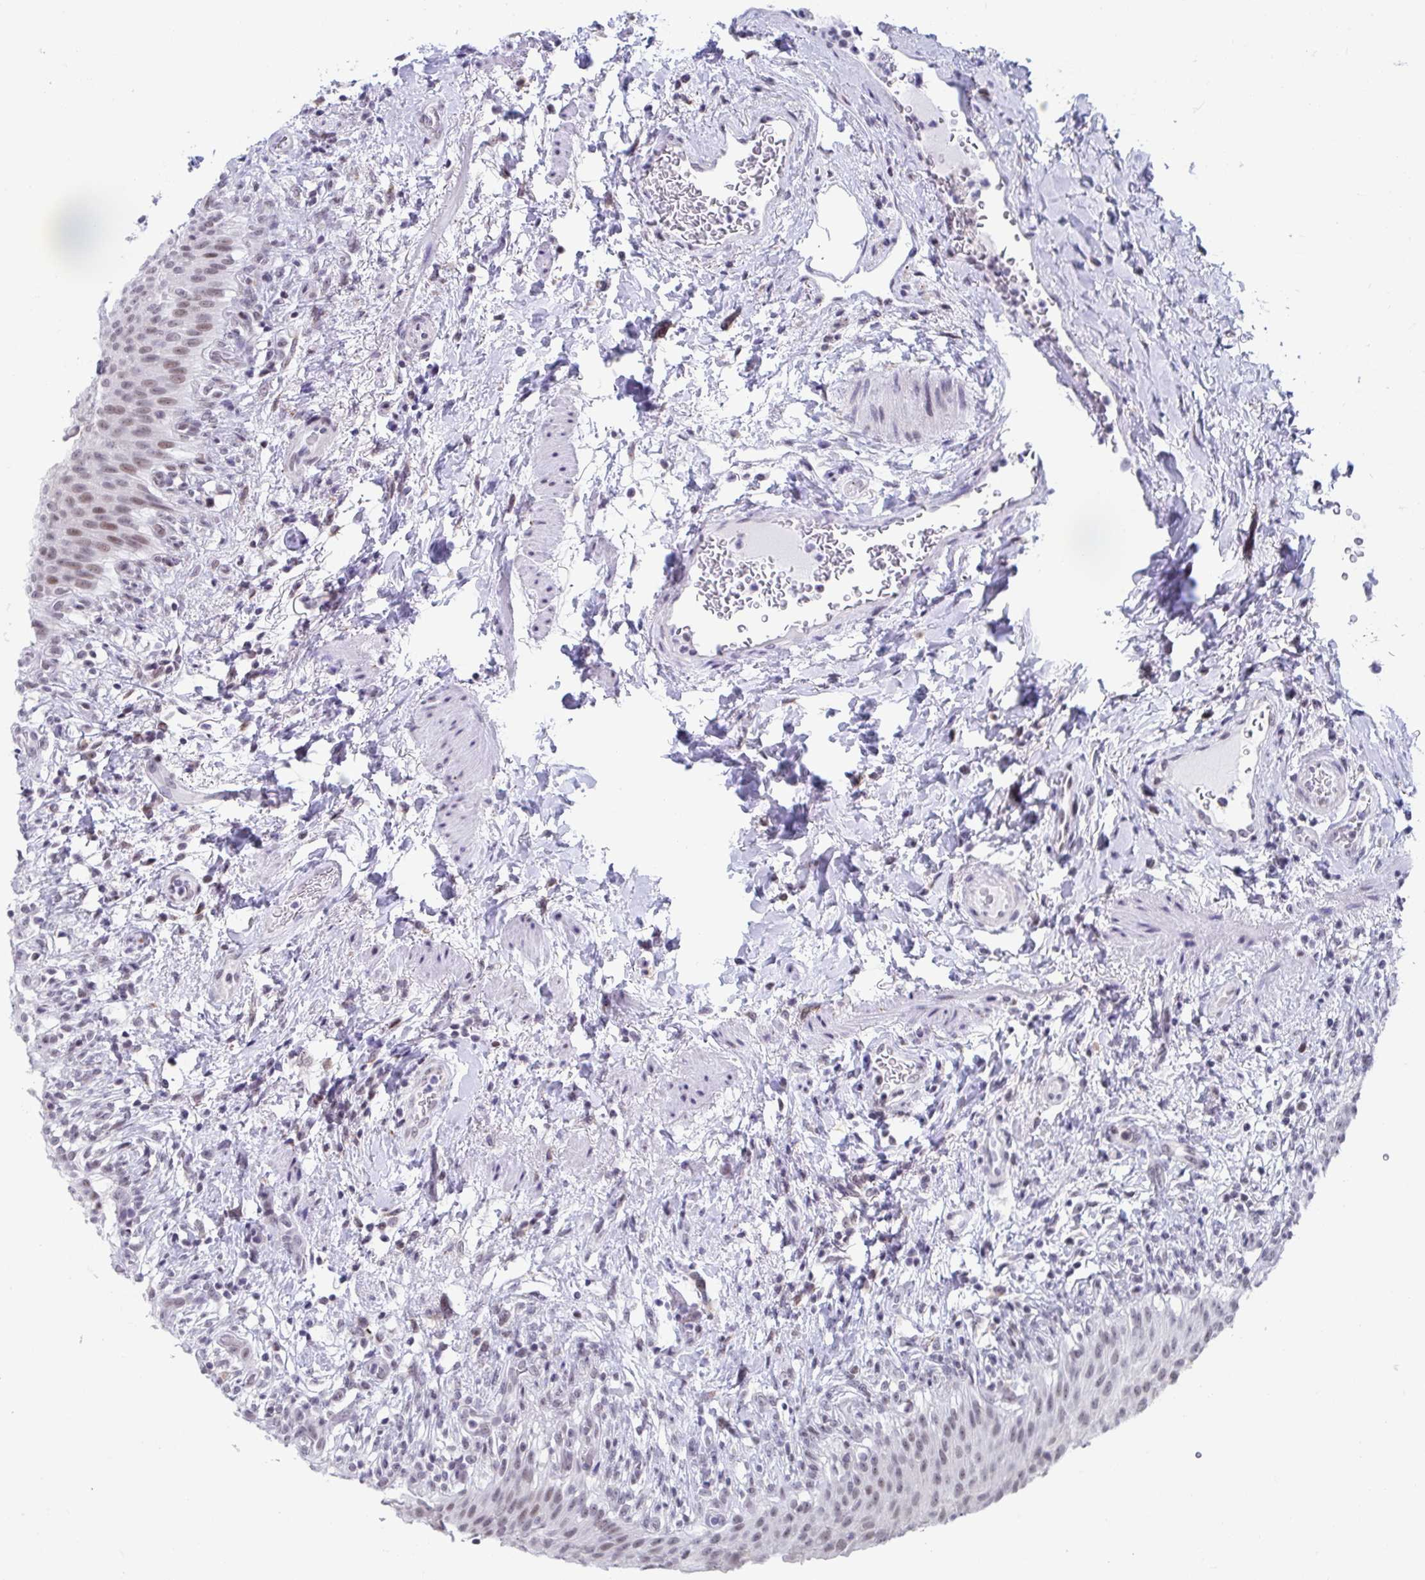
{"staining": {"intensity": "moderate", "quantity": "25%-75%", "location": "nuclear"}, "tissue": "urinary bladder", "cell_type": "Urothelial cells", "image_type": "normal", "snomed": [{"axis": "morphology", "description": "Normal tissue, NOS"}, {"axis": "topography", "description": "Urinary bladder"}, {"axis": "topography", "description": "Peripheral nerve tissue"}], "caption": "Benign urinary bladder was stained to show a protein in brown. There is medium levels of moderate nuclear positivity in about 25%-75% of urothelial cells. (Stains: DAB (3,3'-diaminobenzidine) in brown, nuclei in blue, Microscopy: brightfield microscopy at high magnification).", "gene": "WDR72", "patient": {"sex": "female", "age": 60}}